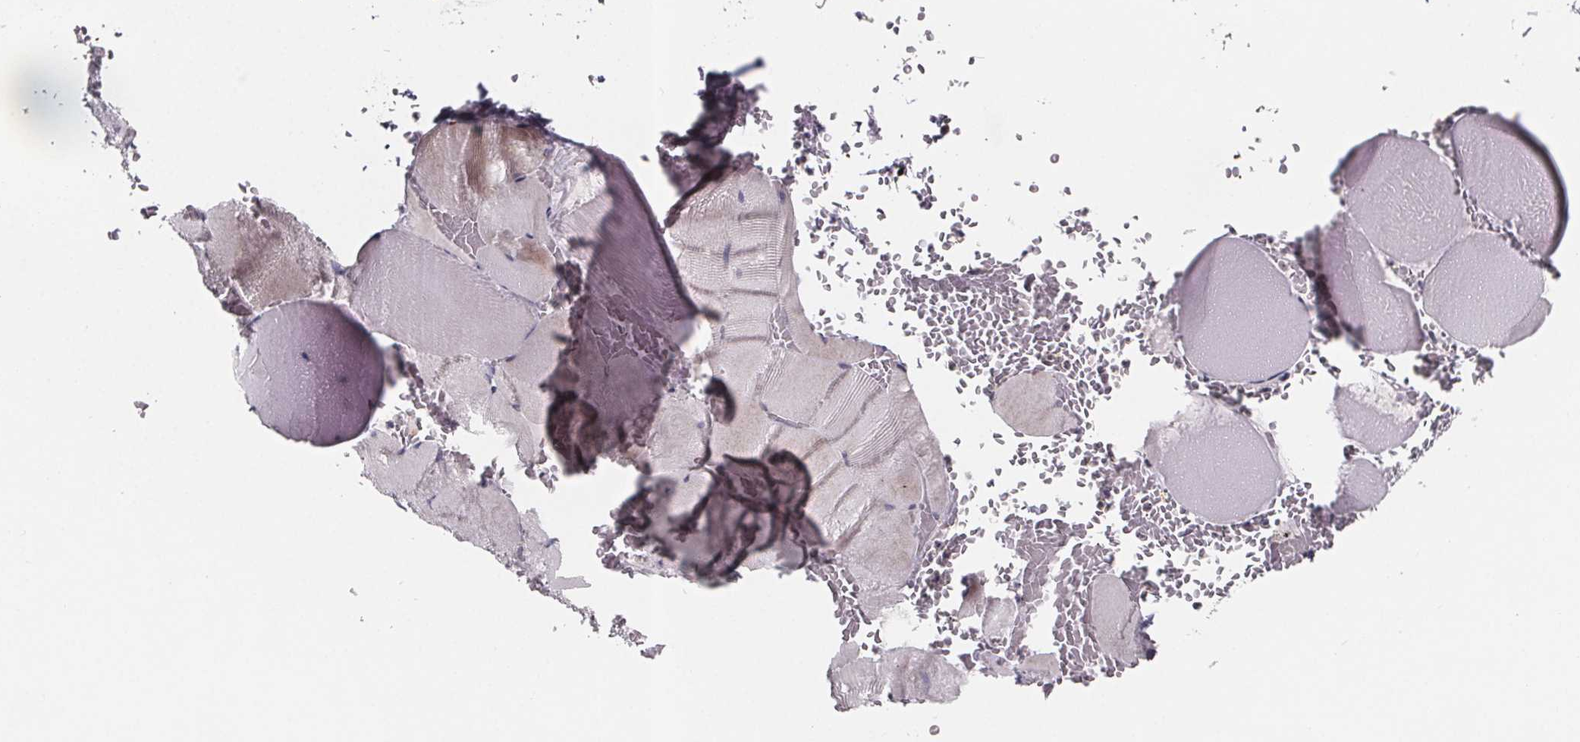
{"staining": {"intensity": "negative", "quantity": "none", "location": "none"}, "tissue": "skeletal muscle", "cell_type": "Myocytes", "image_type": "normal", "snomed": [{"axis": "morphology", "description": "Normal tissue, NOS"}, {"axis": "topography", "description": "Skeletal muscle"}], "caption": "Immunohistochemistry (IHC) photomicrograph of unremarkable skeletal muscle: skeletal muscle stained with DAB demonstrates no significant protein staining in myocytes. The staining is performed using DAB brown chromogen with nuclei counter-stained in using hematoxylin.", "gene": "NDST1", "patient": {"sex": "male", "age": 56}}